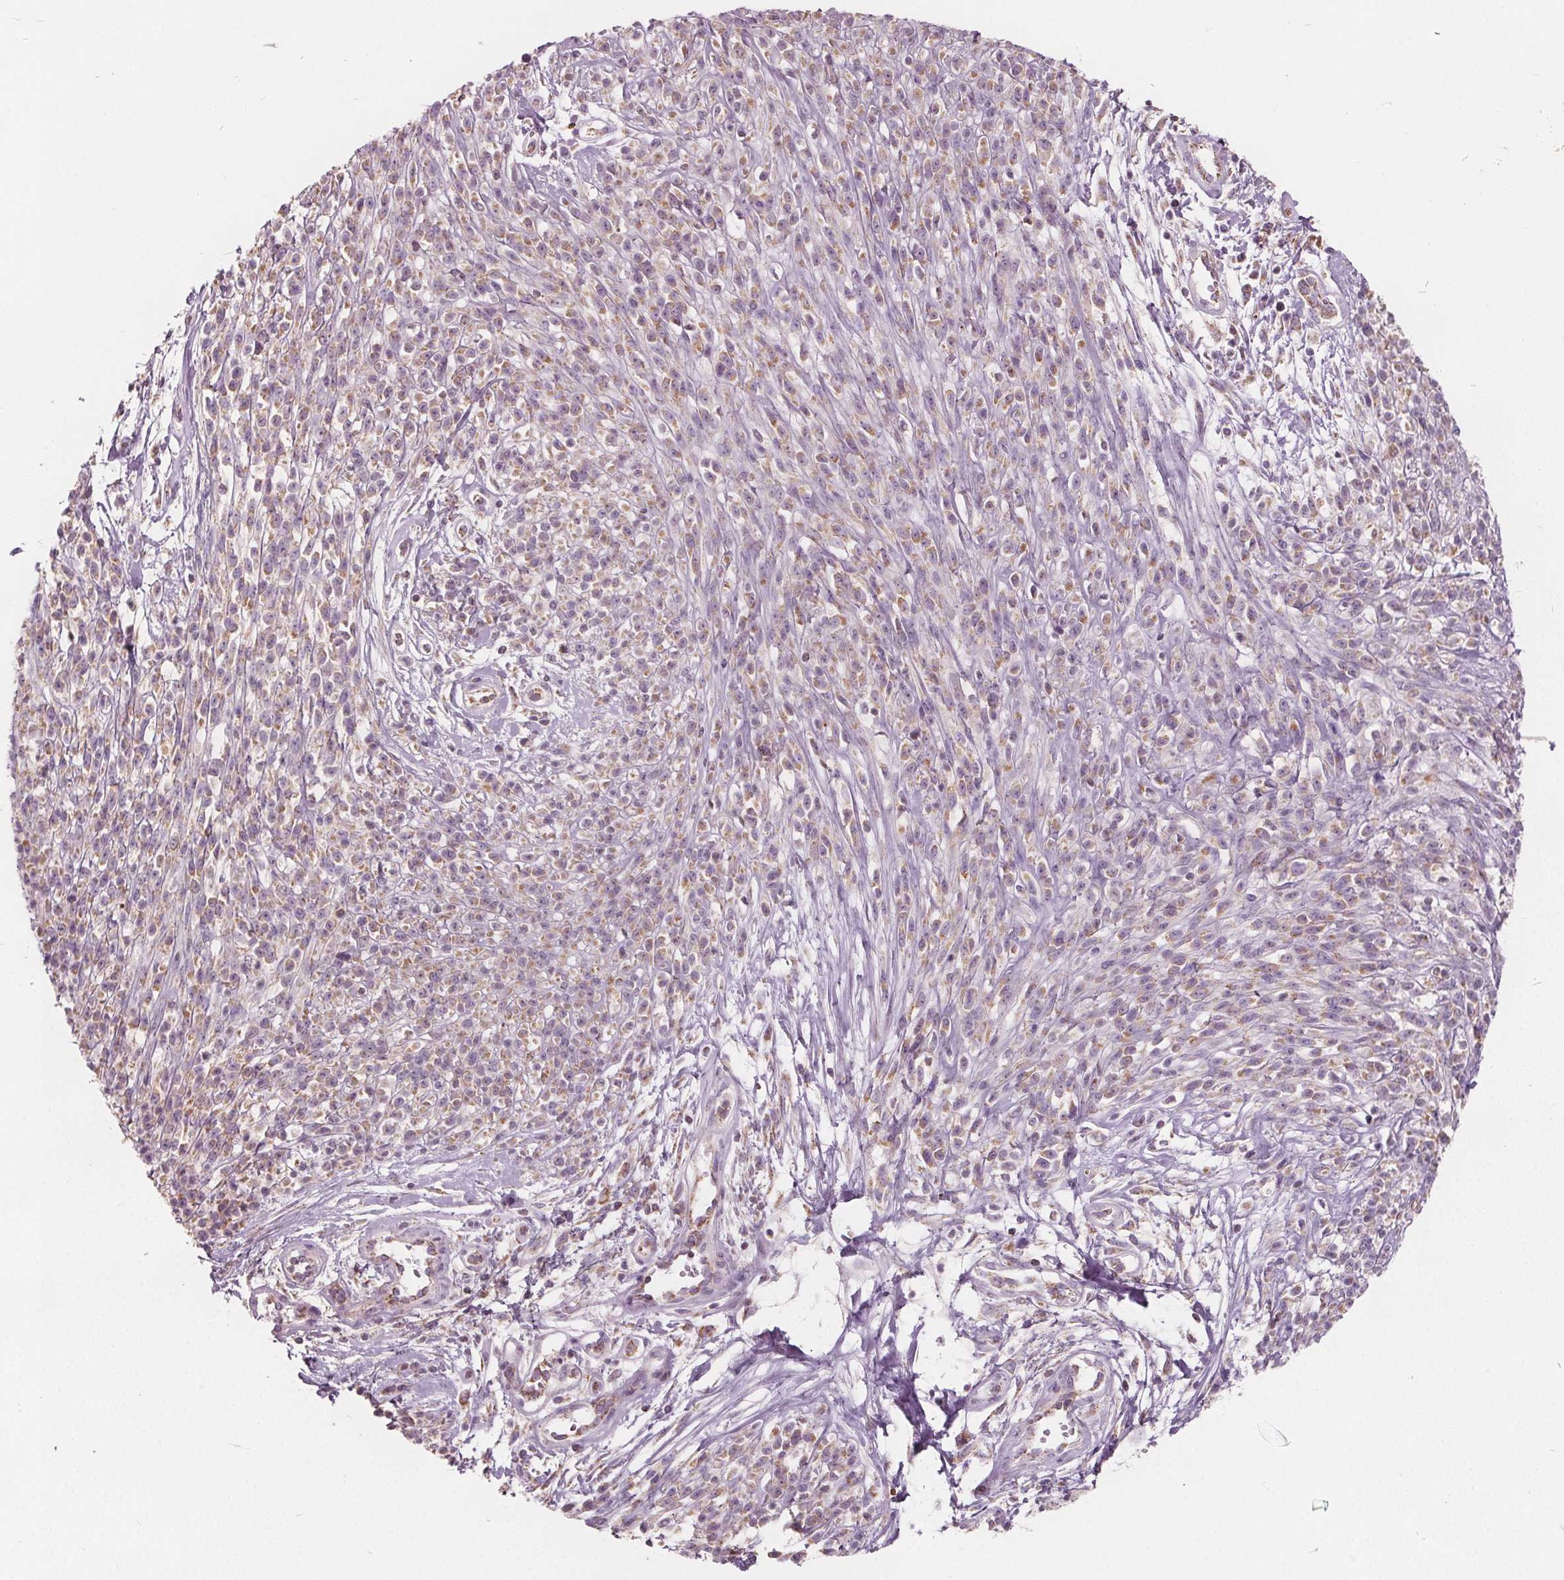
{"staining": {"intensity": "weak", "quantity": "25%-75%", "location": "cytoplasmic/membranous"}, "tissue": "melanoma", "cell_type": "Tumor cells", "image_type": "cancer", "snomed": [{"axis": "morphology", "description": "Malignant melanoma, NOS"}, {"axis": "topography", "description": "Skin"}, {"axis": "topography", "description": "Skin of trunk"}], "caption": "DAB immunohistochemical staining of human melanoma reveals weak cytoplasmic/membranous protein staining in about 25%-75% of tumor cells.", "gene": "ECI2", "patient": {"sex": "male", "age": 74}}